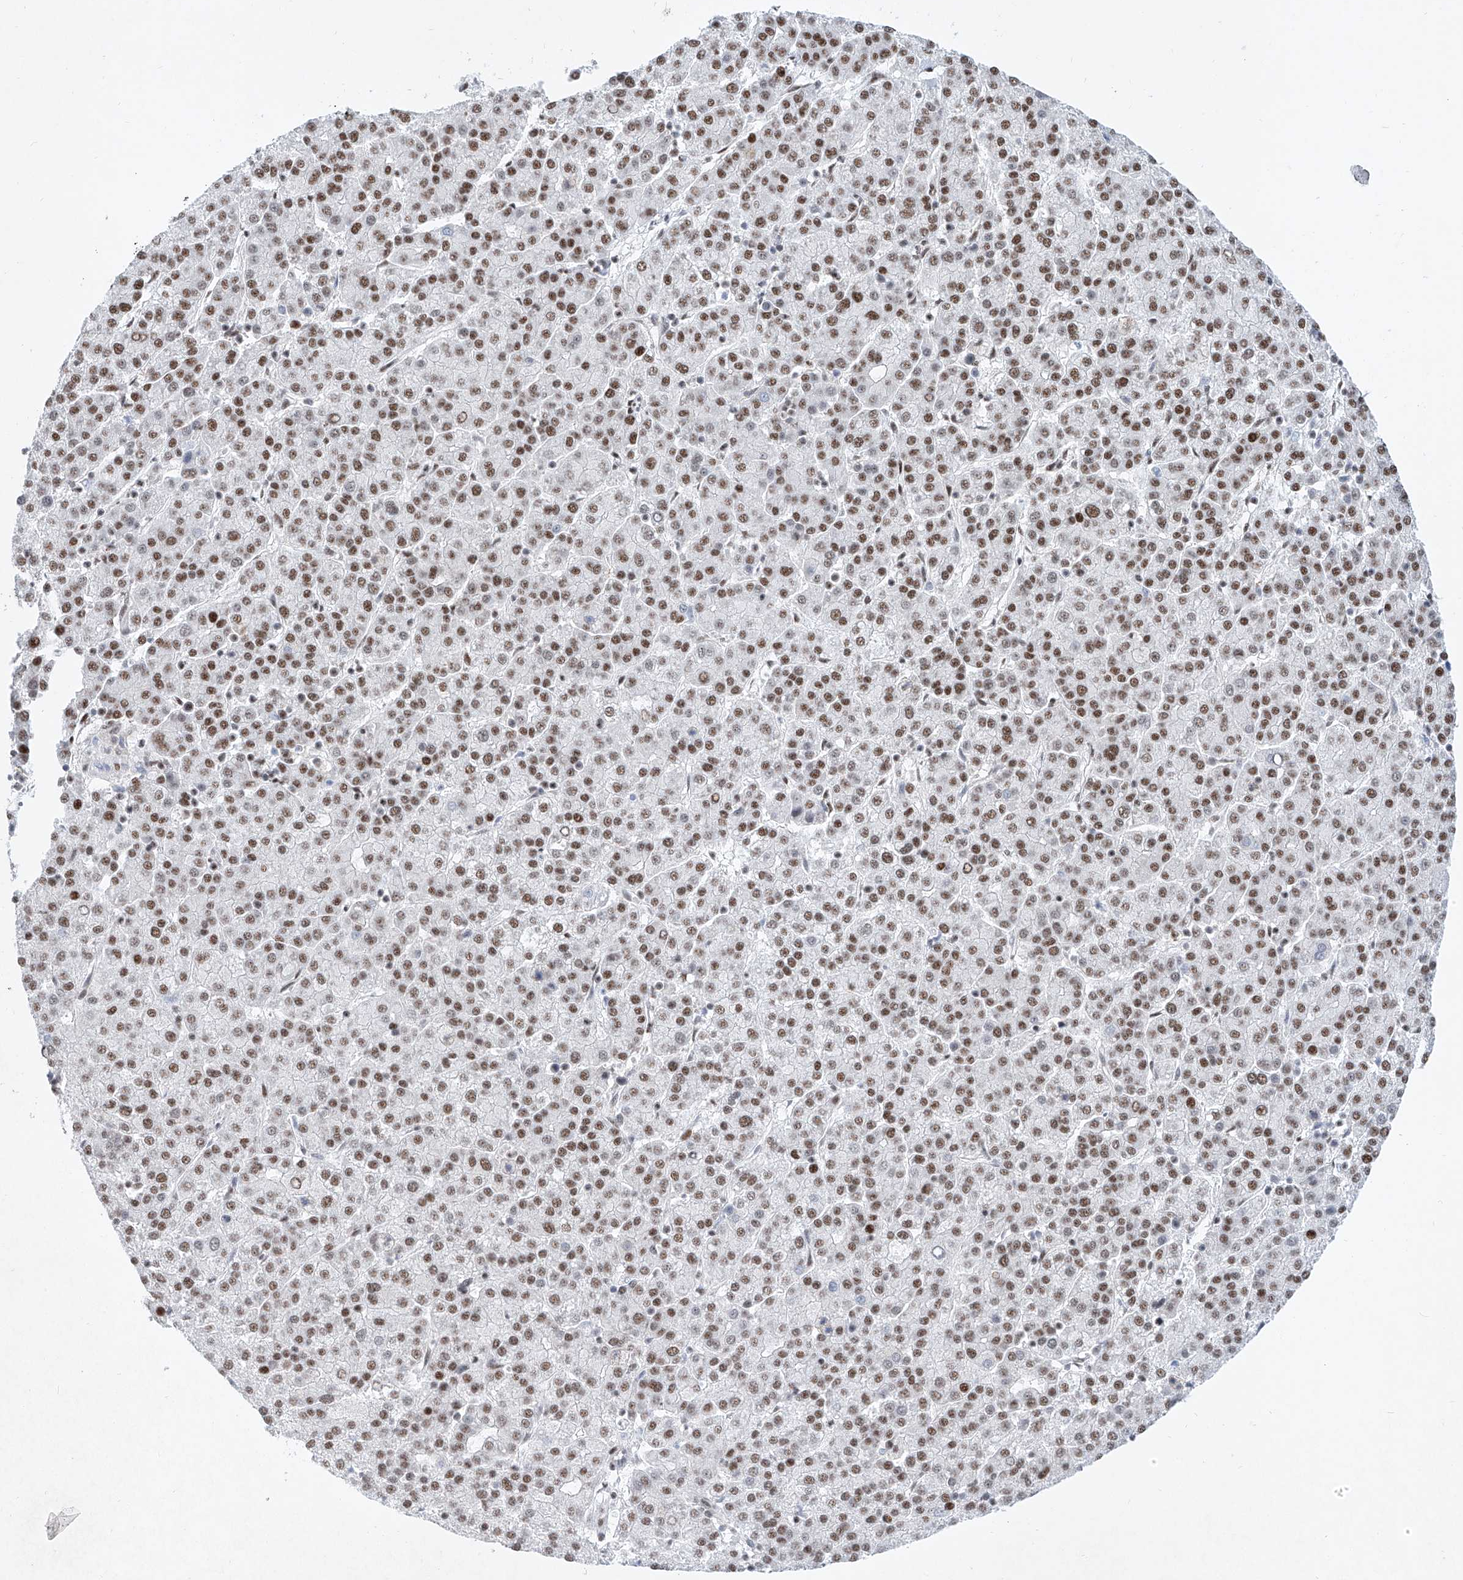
{"staining": {"intensity": "moderate", "quantity": ">75%", "location": "nuclear"}, "tissue": "liver cancer", "cell_type": "Tumor cells", "image_type": "cancer", "snomed": [{"axis": "morphology", "description": "Carcinoma, Hepatocellular, NOS"}, {"axis": "topography", "description": "Liver"}], "caption": "This micrograph displays hepatocellular carcinoma (liver) stained with IHC to label a protein in brown. The nuclear of tumor cells show moderate positivity for the protein. Nuclei are counter-stained blue.", "gene": "TAF4", "patient": {"sex": "female", "age": 58}}